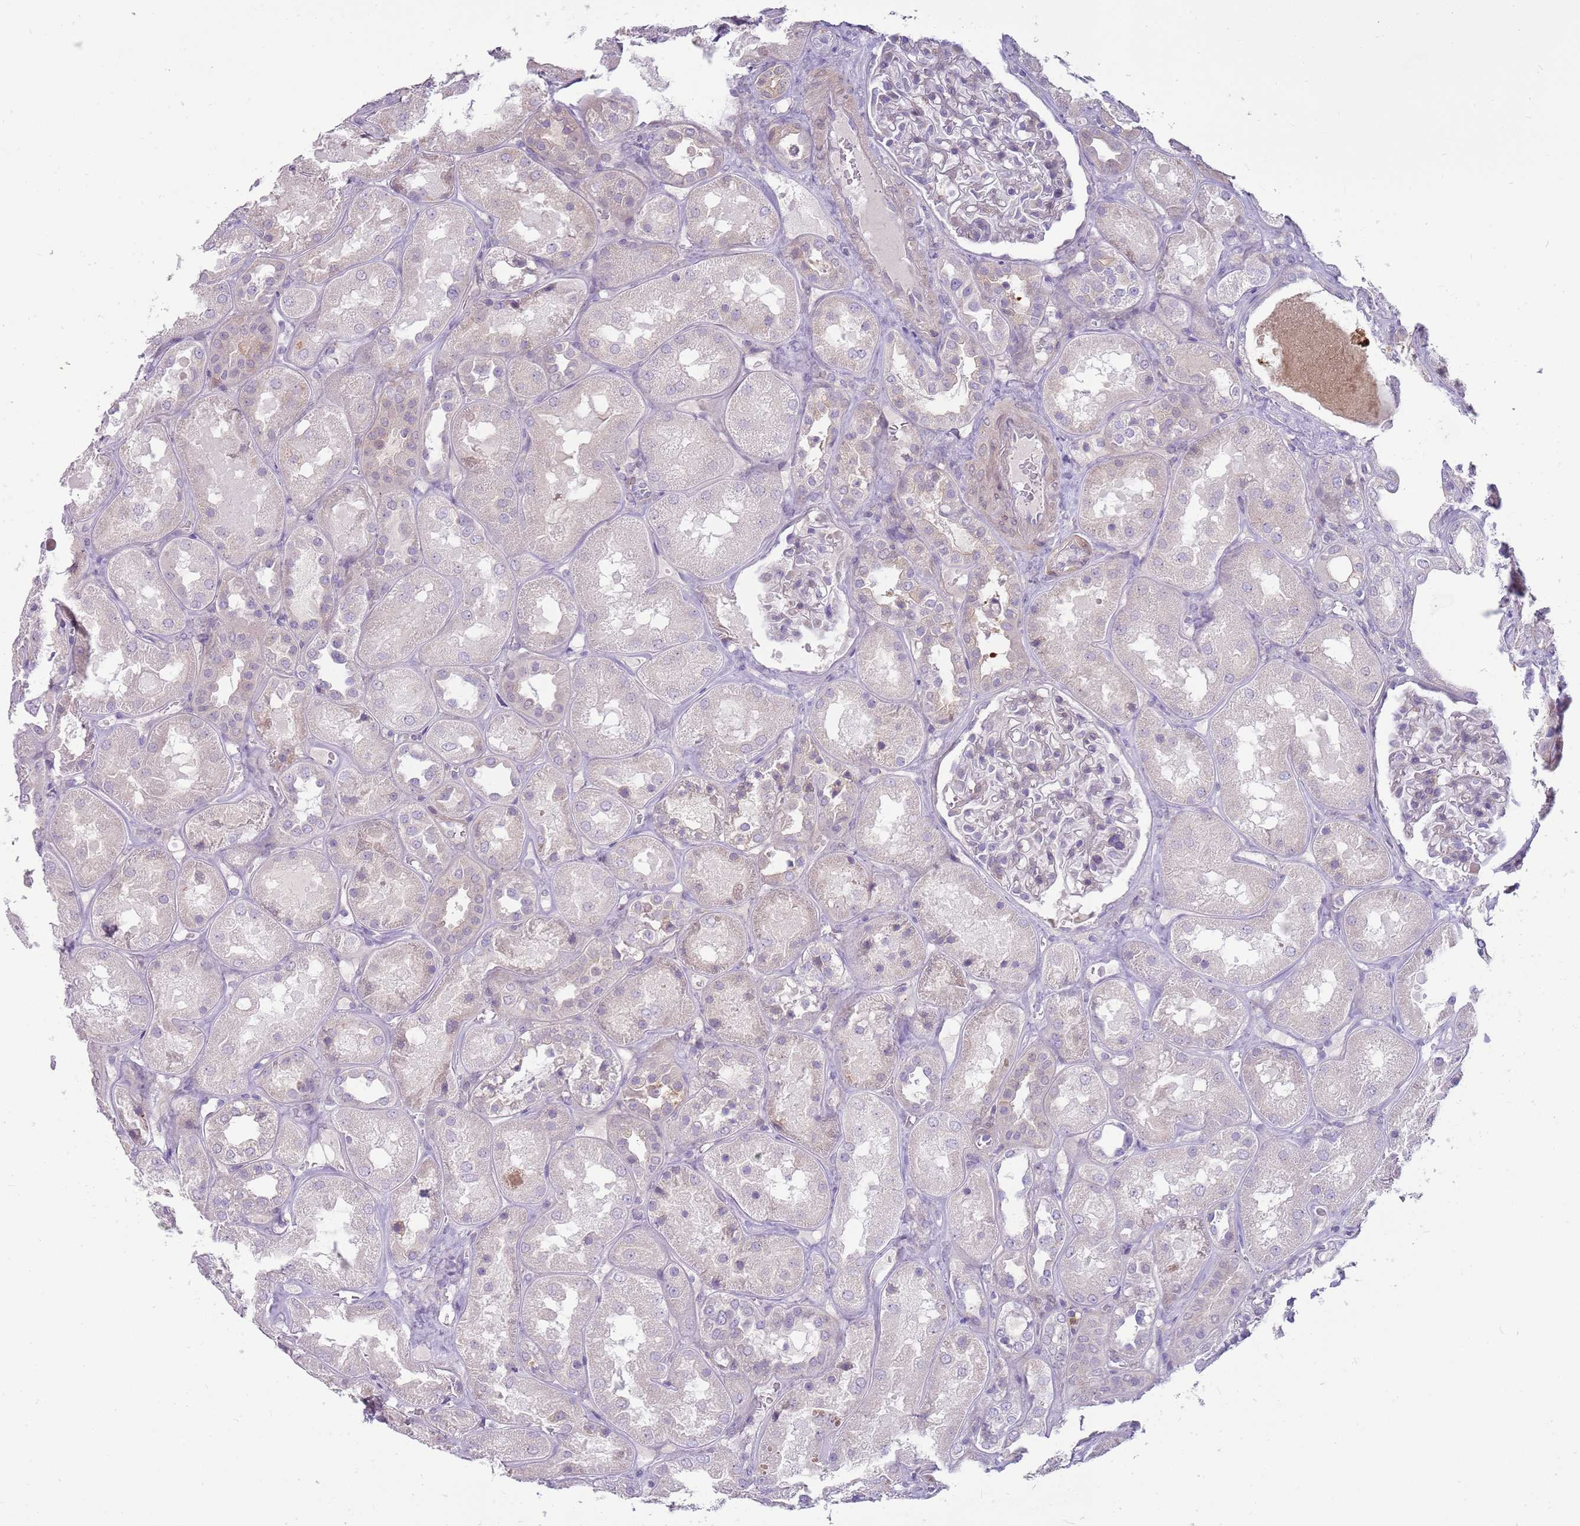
{"staining": {"intensity": "negative", "quantity": "none", "location": "none"}, "tissue": "kidney", "cell_type": "Cells in glomeruli", "image_type": "normal", "snomed": [{"axis": "morphology", "description": "Normal tissue, NOS"}, {"axis": "topography", "description": "Kidney"}], "caption": "High power microscopy micrograph of an immunohistochemistry histopathology image of normal kidney, revealing no significant staining in cells in glomeruli.", "gene": "DIPK1C", "patient": {"sex": "male", "age": 70}}